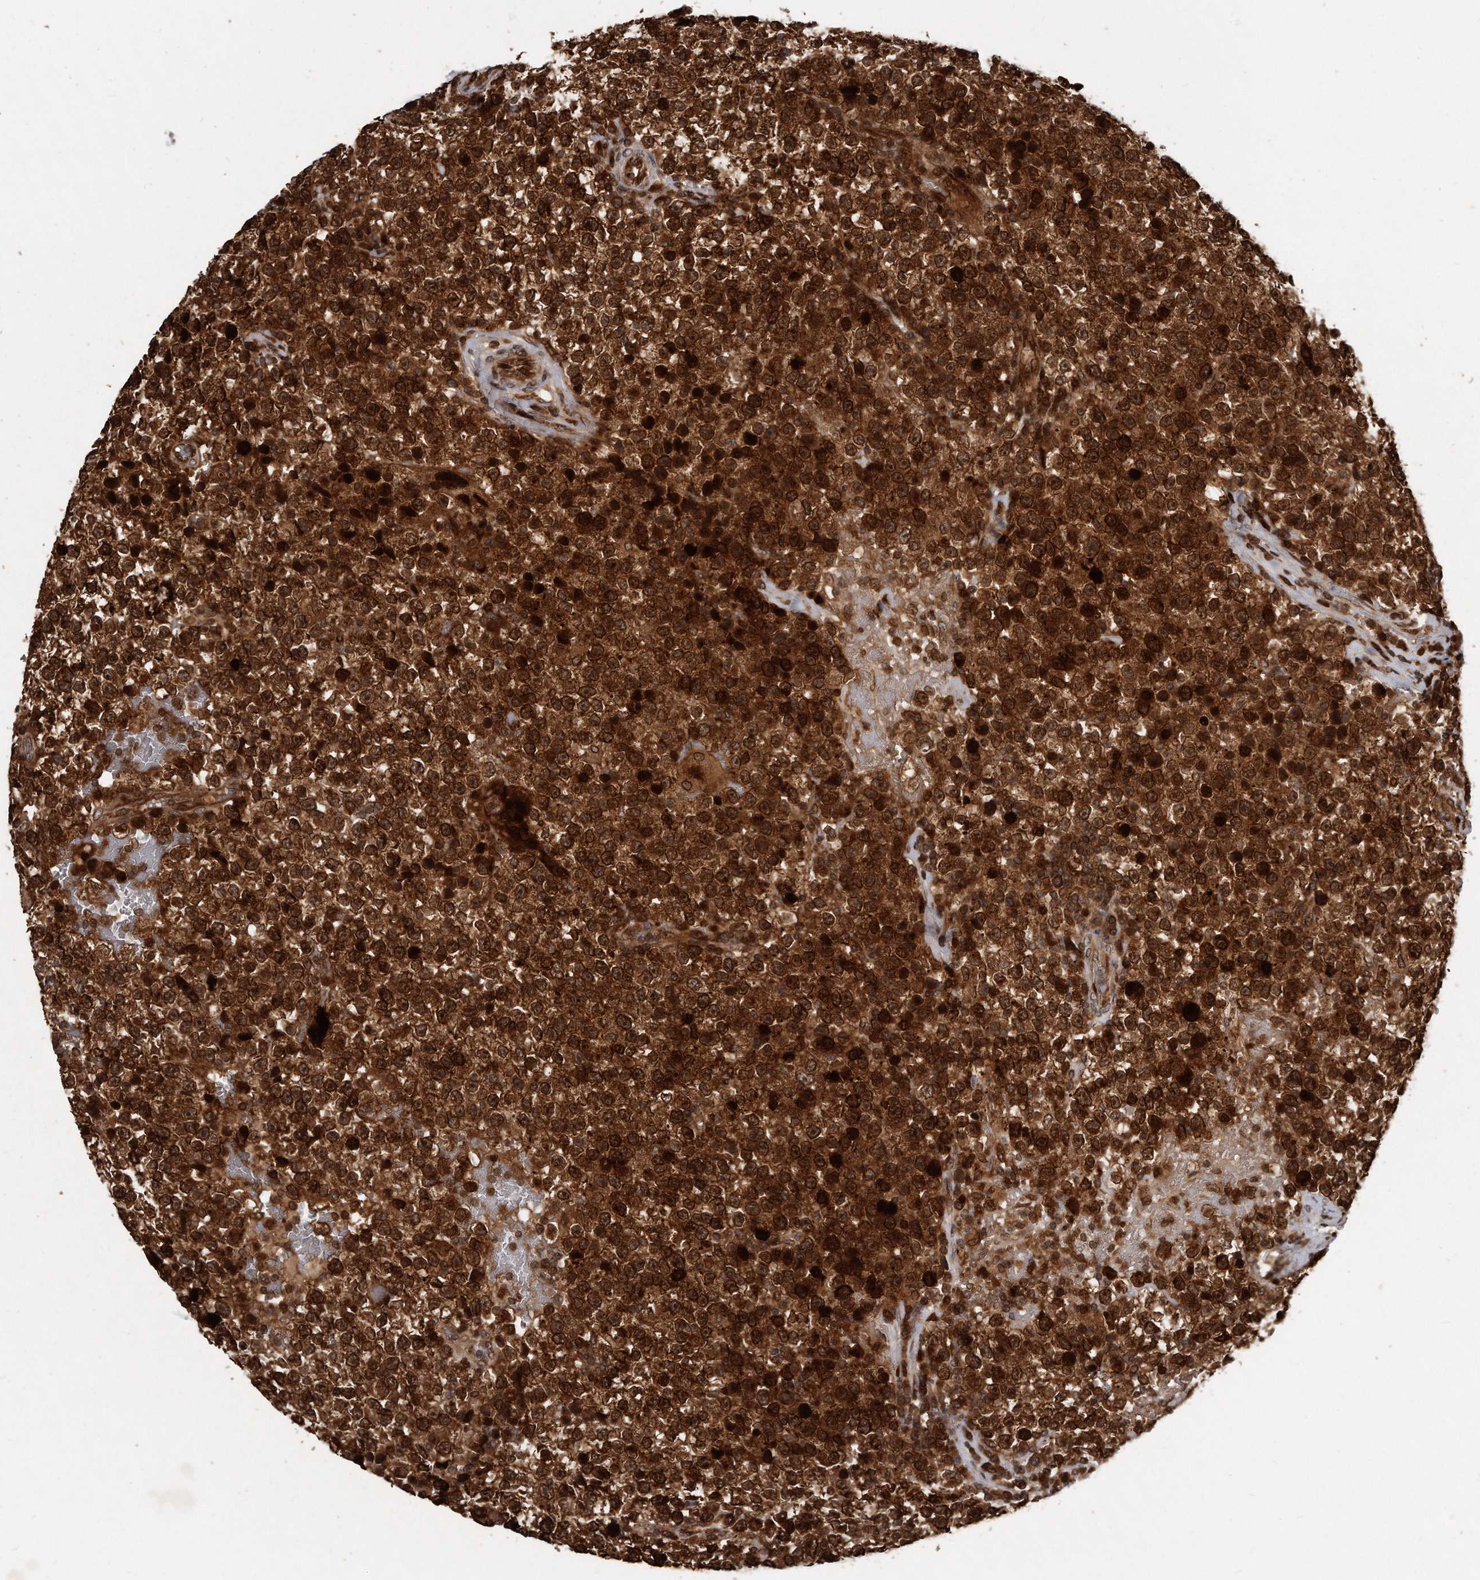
{"staining": {"intensity": "strong", "quantity": ">75%", "location": "cytoplasmic/membranous,nuclear"}, "tissue": "testis cancer", "cell_type": "Tumor cells", "image_type": "cancer", "snomed": [{"axis": "morphology", "description": "Seminoma, NOS"}, {"axis": "topography", "description": "Testis"}], "caption": "Immunohistochemistry (IHC) (DAB) staining of testis seminoma displays strong cytoplasmic/membranous and nuclear protein staining in about >75% of tumor cells.", "gene": "GCH1", "patient": {"sex": "male", "age": 22}}